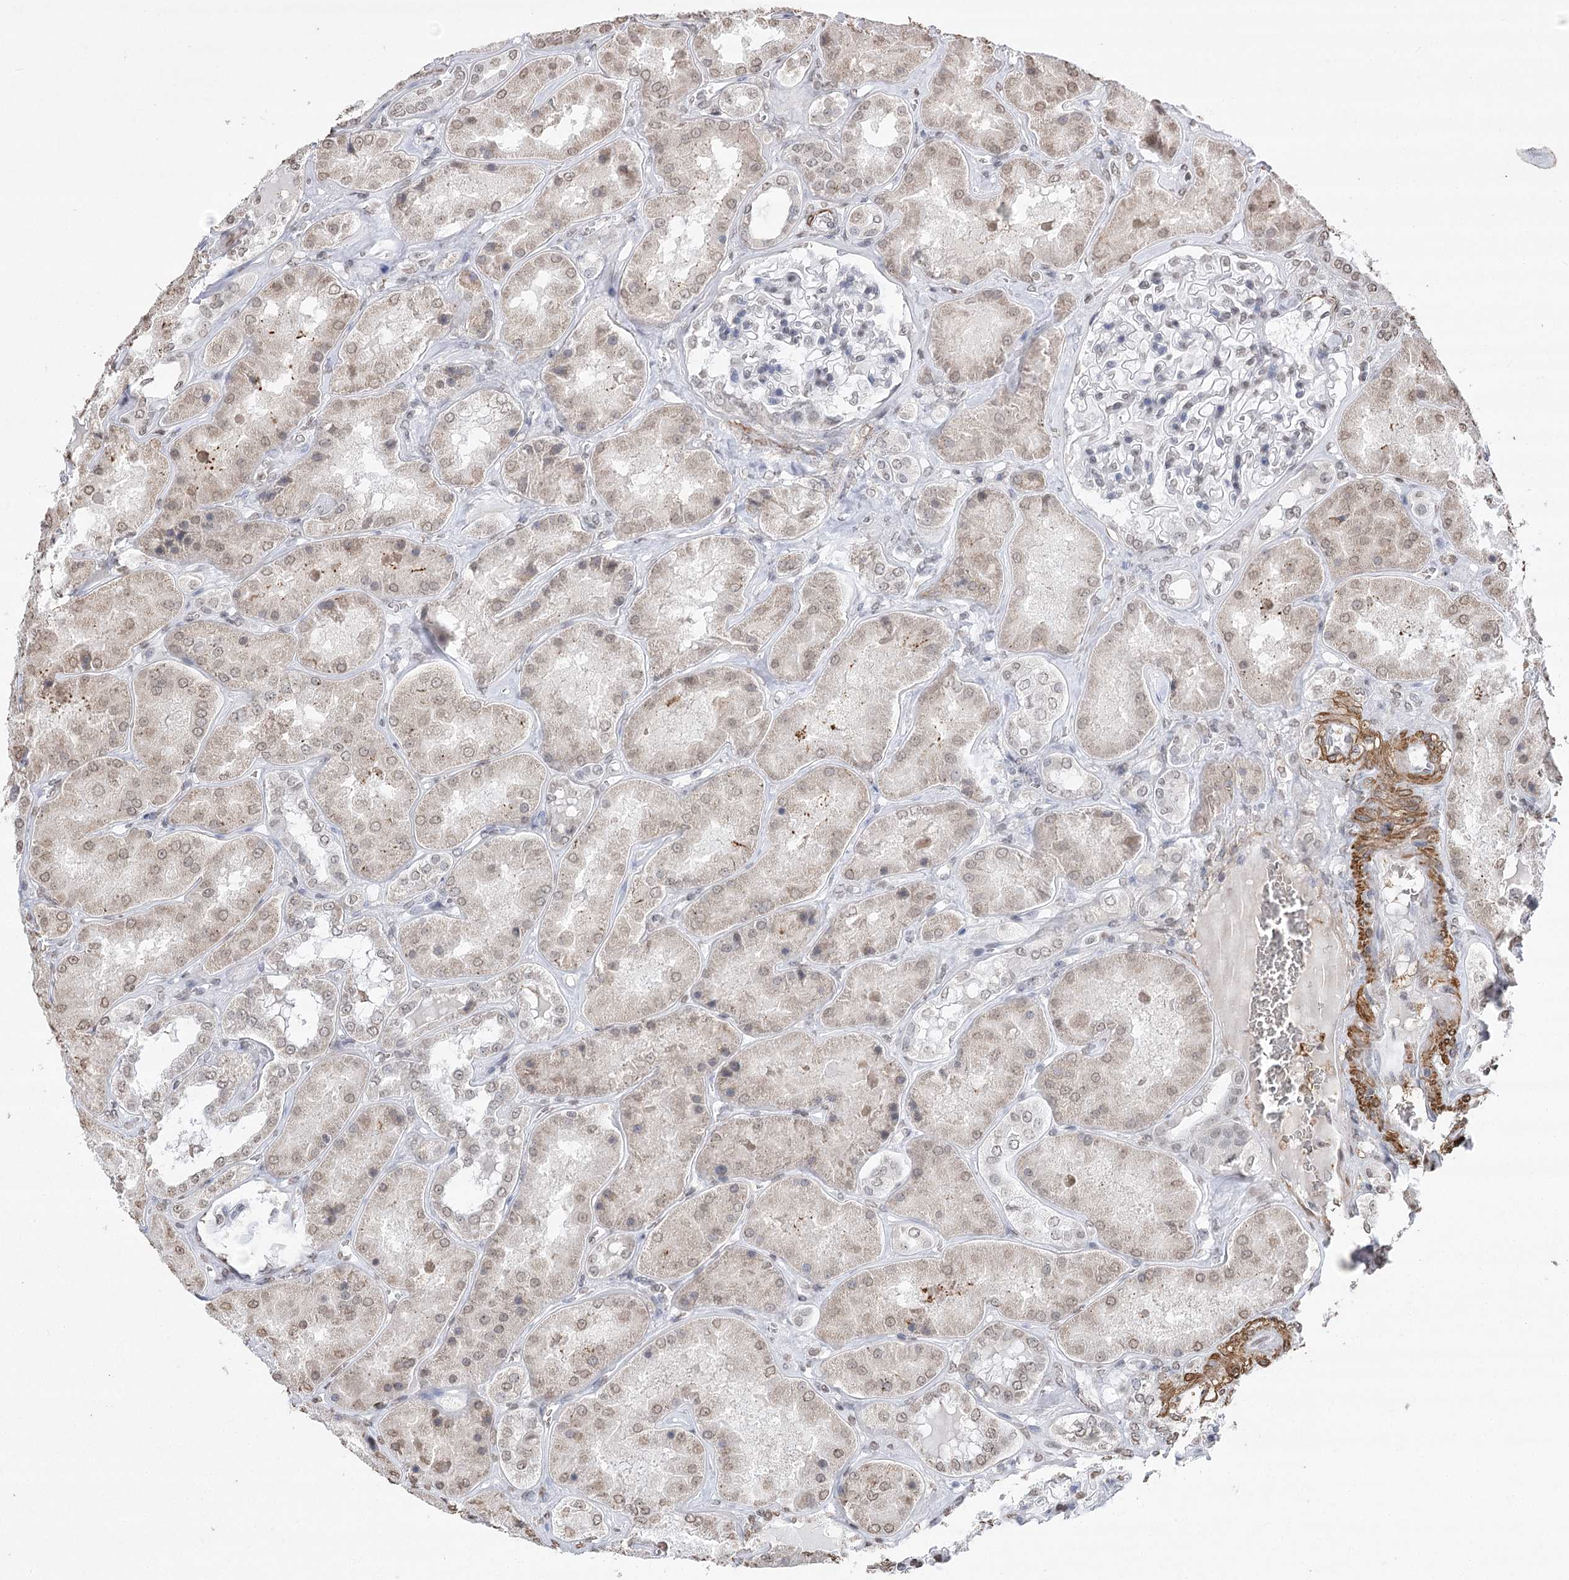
{"staining": {"intensity": "weak", "quantity": "<25%", "location": "nuclear"}, "tissue": "kidney", "cell_type": "Cells in glomeruli", "image_type": "normal", "snomed": [{"axis": "morphology", "description": "Normal tissue, NOS"}, {"axis": "topography", "description": "Kidney"}], "caption": "Immunohistochemical staining of normal kidney exhibits no significant staining in cells in glomeruli.", "gene": "ENSG00000275740", "patient": {"sex": "female", "age": 56}}